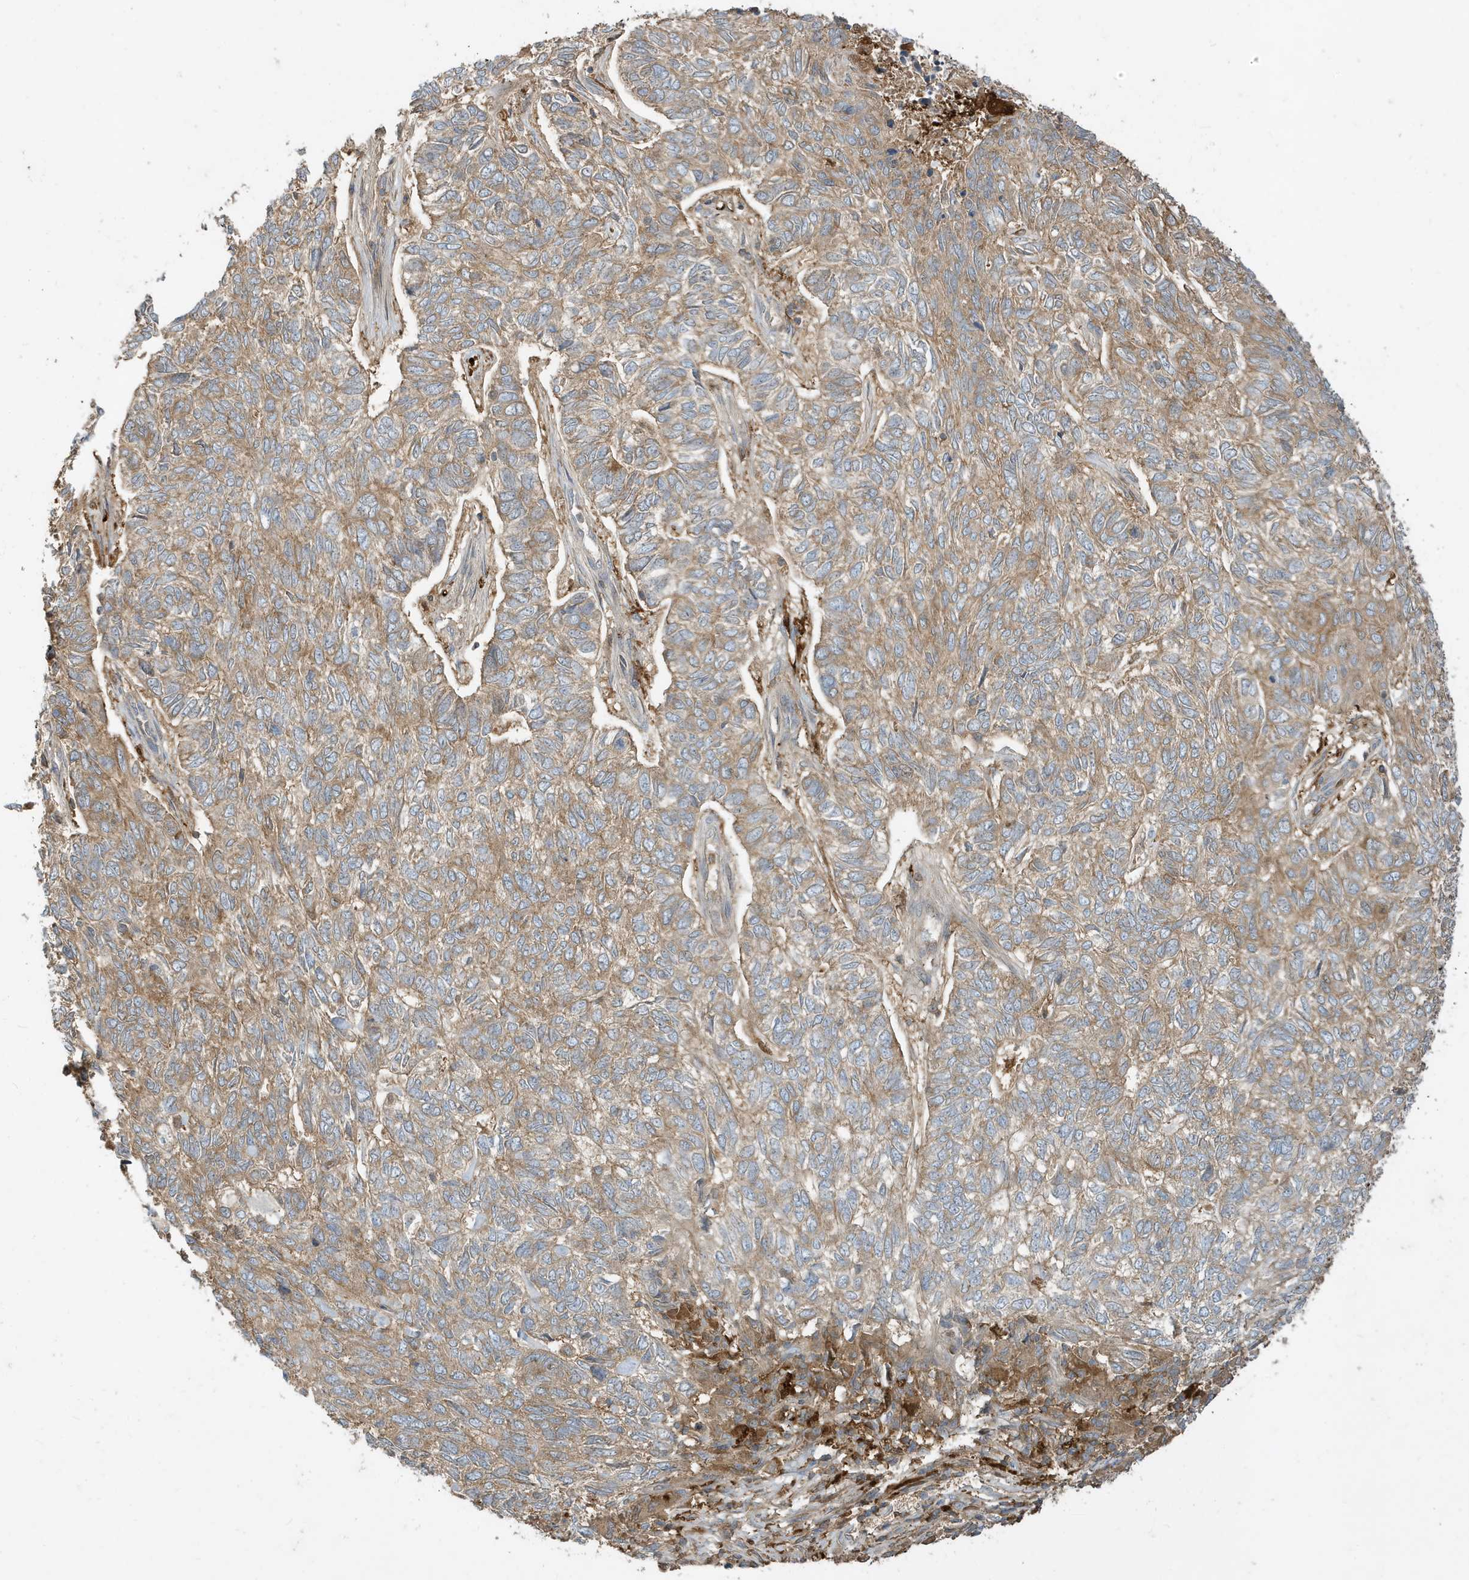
{"staining": {"intensity": "weak", "quantity": ">75%", "location": "cytoplasmic/membranous"}, "tissue": "skin cancer", "cell_type": "Tumor cells", "image_type": "cancer", "snomed": [{"axis": "morphology", "description": "Basal cell carcinoma"}, {"axis": "topography", "description": "Skin"}], "caption": "Protein analysis of basal cell carcinoma (skin) tissue reveals weak cytoplasmic/membranous expression in approximately >75% of tumor cells.", "gene": "ABTB1", "patient": {"sex": "female", "age": 65}}